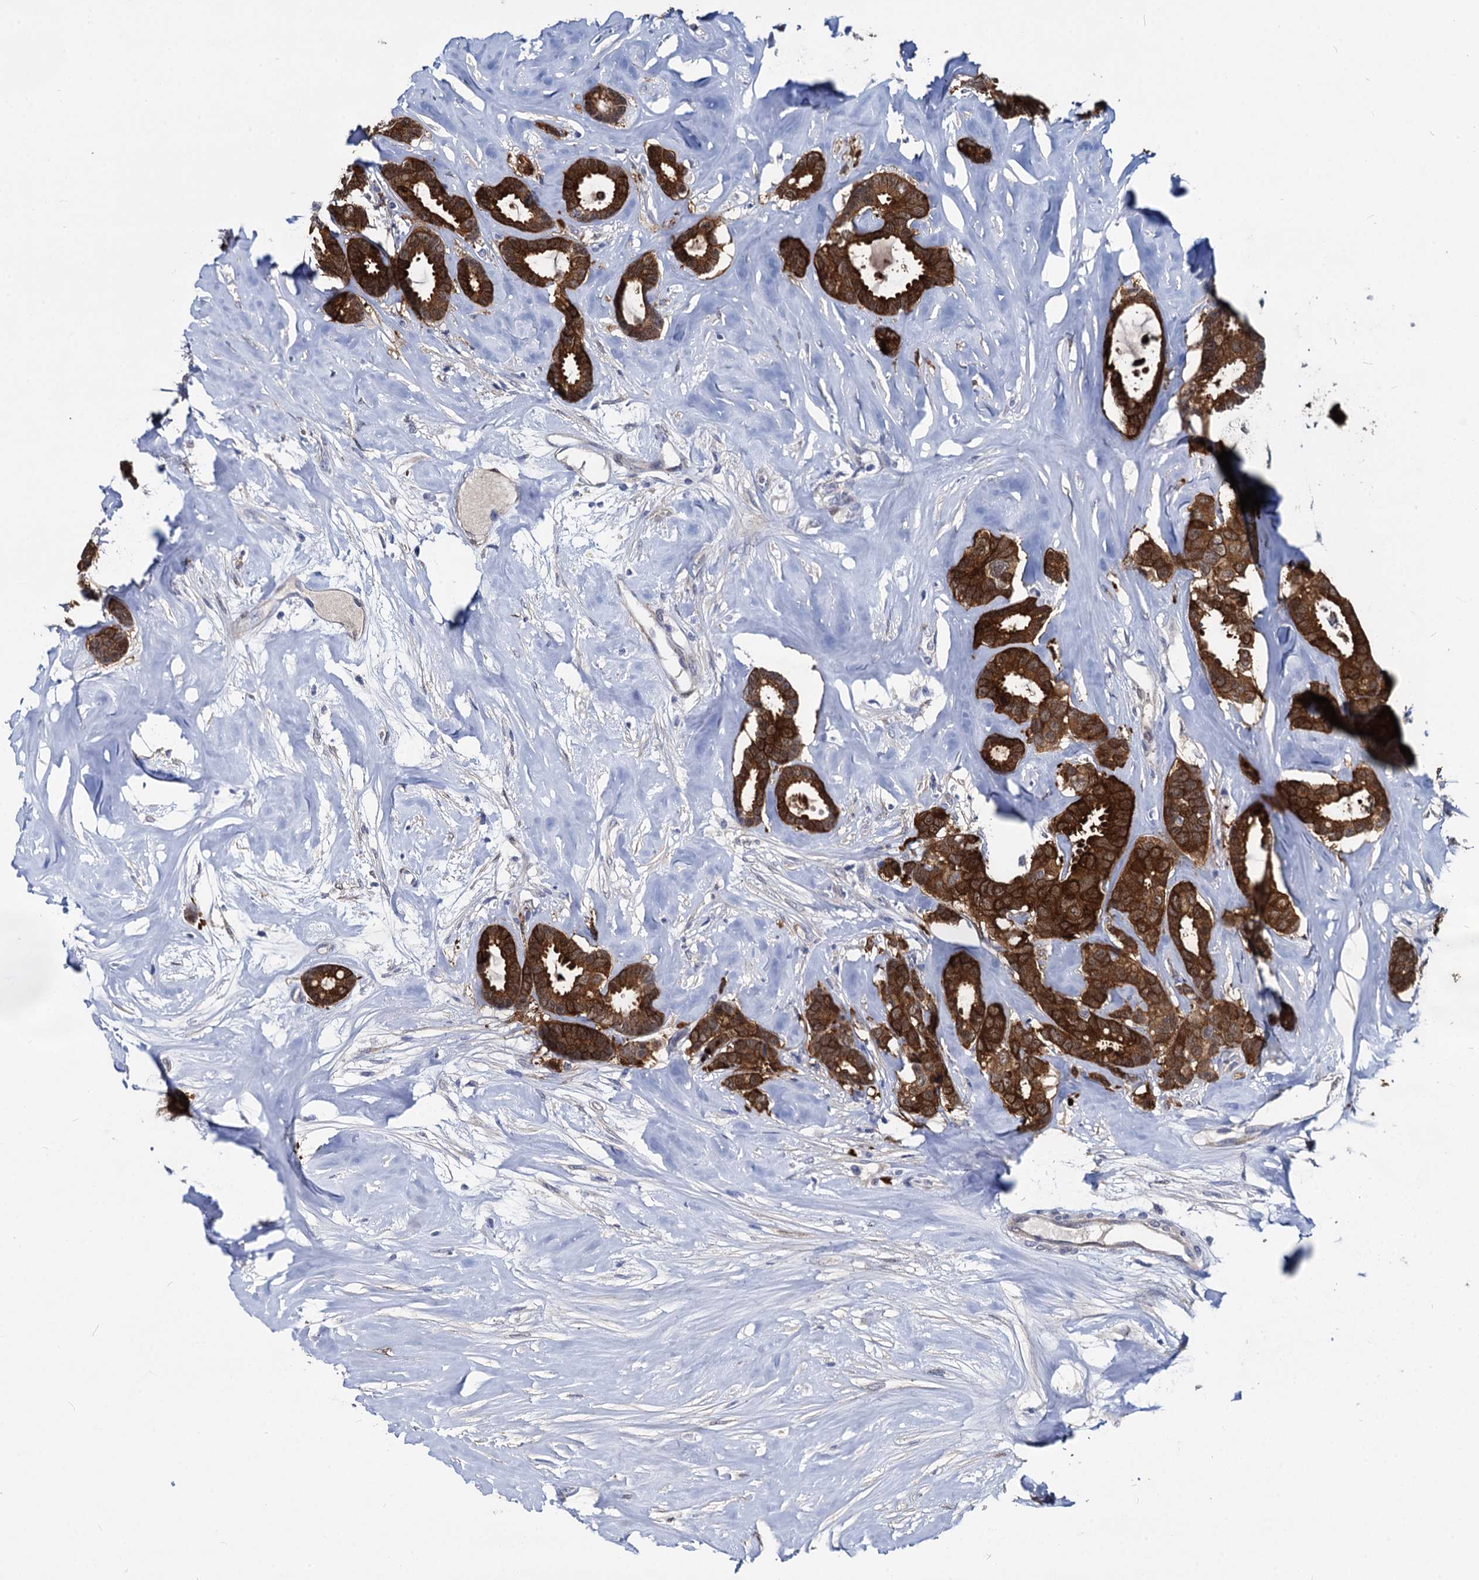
{"staining": {"intensity": "strong", "quantity": ">75%", "location": "cytoplasmic/membranous"}, "tissue": "breast cancer", "cell_type": "Tumor cells", "image_type": "cancer", "snomed": [{"axis": "morphology", "description": "Duct carcinoma"}, {"axis": "topography", "description": "Breast"}], "caption": "Immunohistochemical staining of human intraductal carcinoma (breast) displays high levels of strong cytoplasmic/membranous positivity in approximately >75% of tumor cells.", "gene": "GSTM3", "patient": {"sex": "female", "age": 87}}